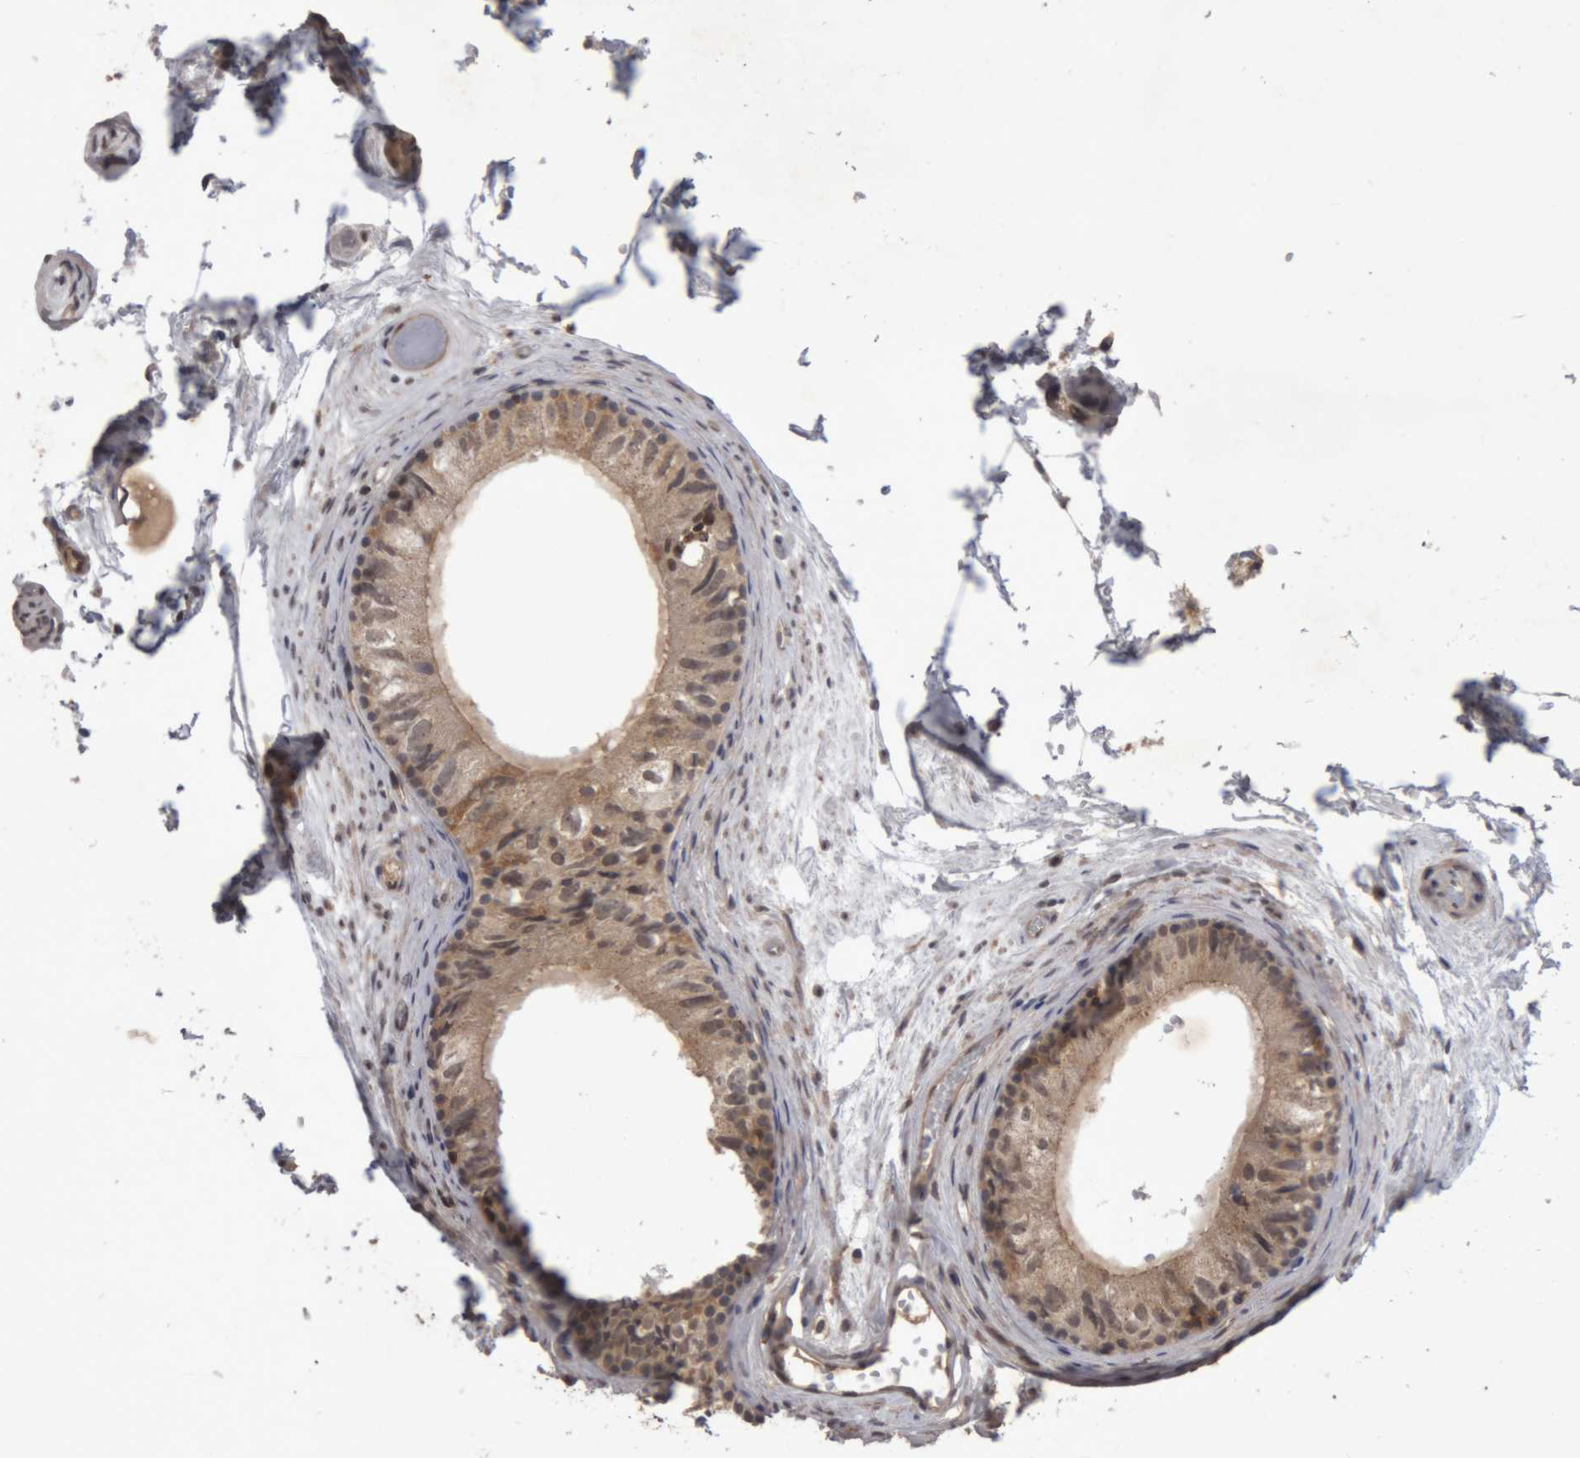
{"staining": {"intensity": "moderate", "quantity": ">75%", "location": "cytoplasmic/membranous"}, "tissue": "epididymis", "cell_type": "Glandular cells", "image_type": "normal", "snomed": [{"axis": "morphology", "description": "Normal tissue, NOS"}, {"axis": "topography", "description": "Epididymis"}], "caption": "Brown immunohistochemical staining in benign epididymis displays moderate cytoplasmic/membranous staining in approximately >75% of glandular cells. (DAB (3,3'-diaminobenzidine) IHC, brown staining for protein, blue staining for nuclei).", "gene": "NFATC2", "patient": {"sex": "male", "age": 79}}